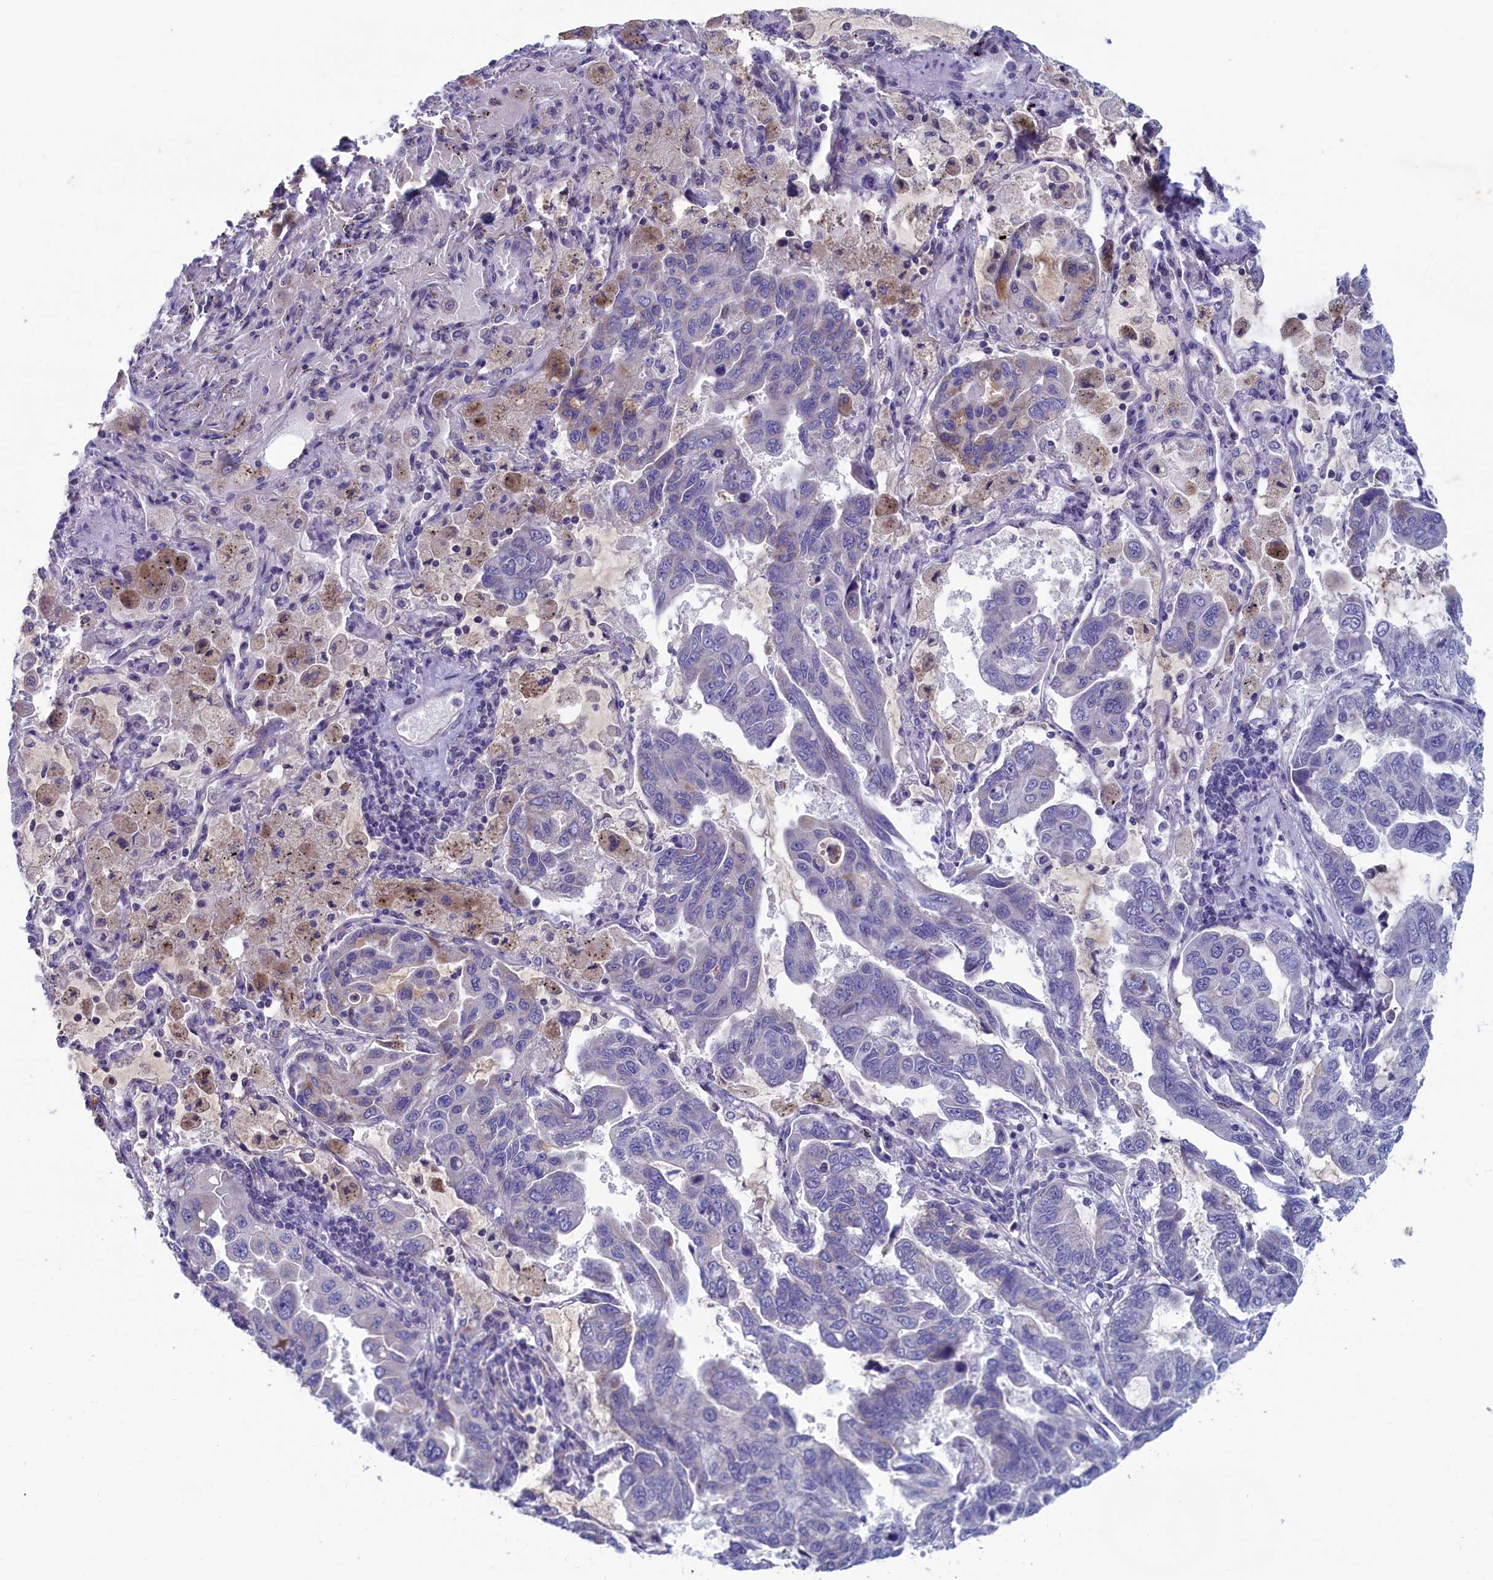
{"staining": {"intensity": "negative", "quantity": "none", "location": "none"}, "tissue": "lung cancer", "cell_type": "Tumor cells", "image_type": "cancer", "snomed": [{"axis": "morphology", "description": "Adenocarcinoma, NOS"}, {"axis": "topography", "description": "Lung"}], "caption": "High power microscopy micrograph of an immunohistochemistry image of adenocarcinoma (lung), revealing no significant staining in tumor cells.", "gene": "NIBAN3", "patient": {"sex": "male", "age": 64}}